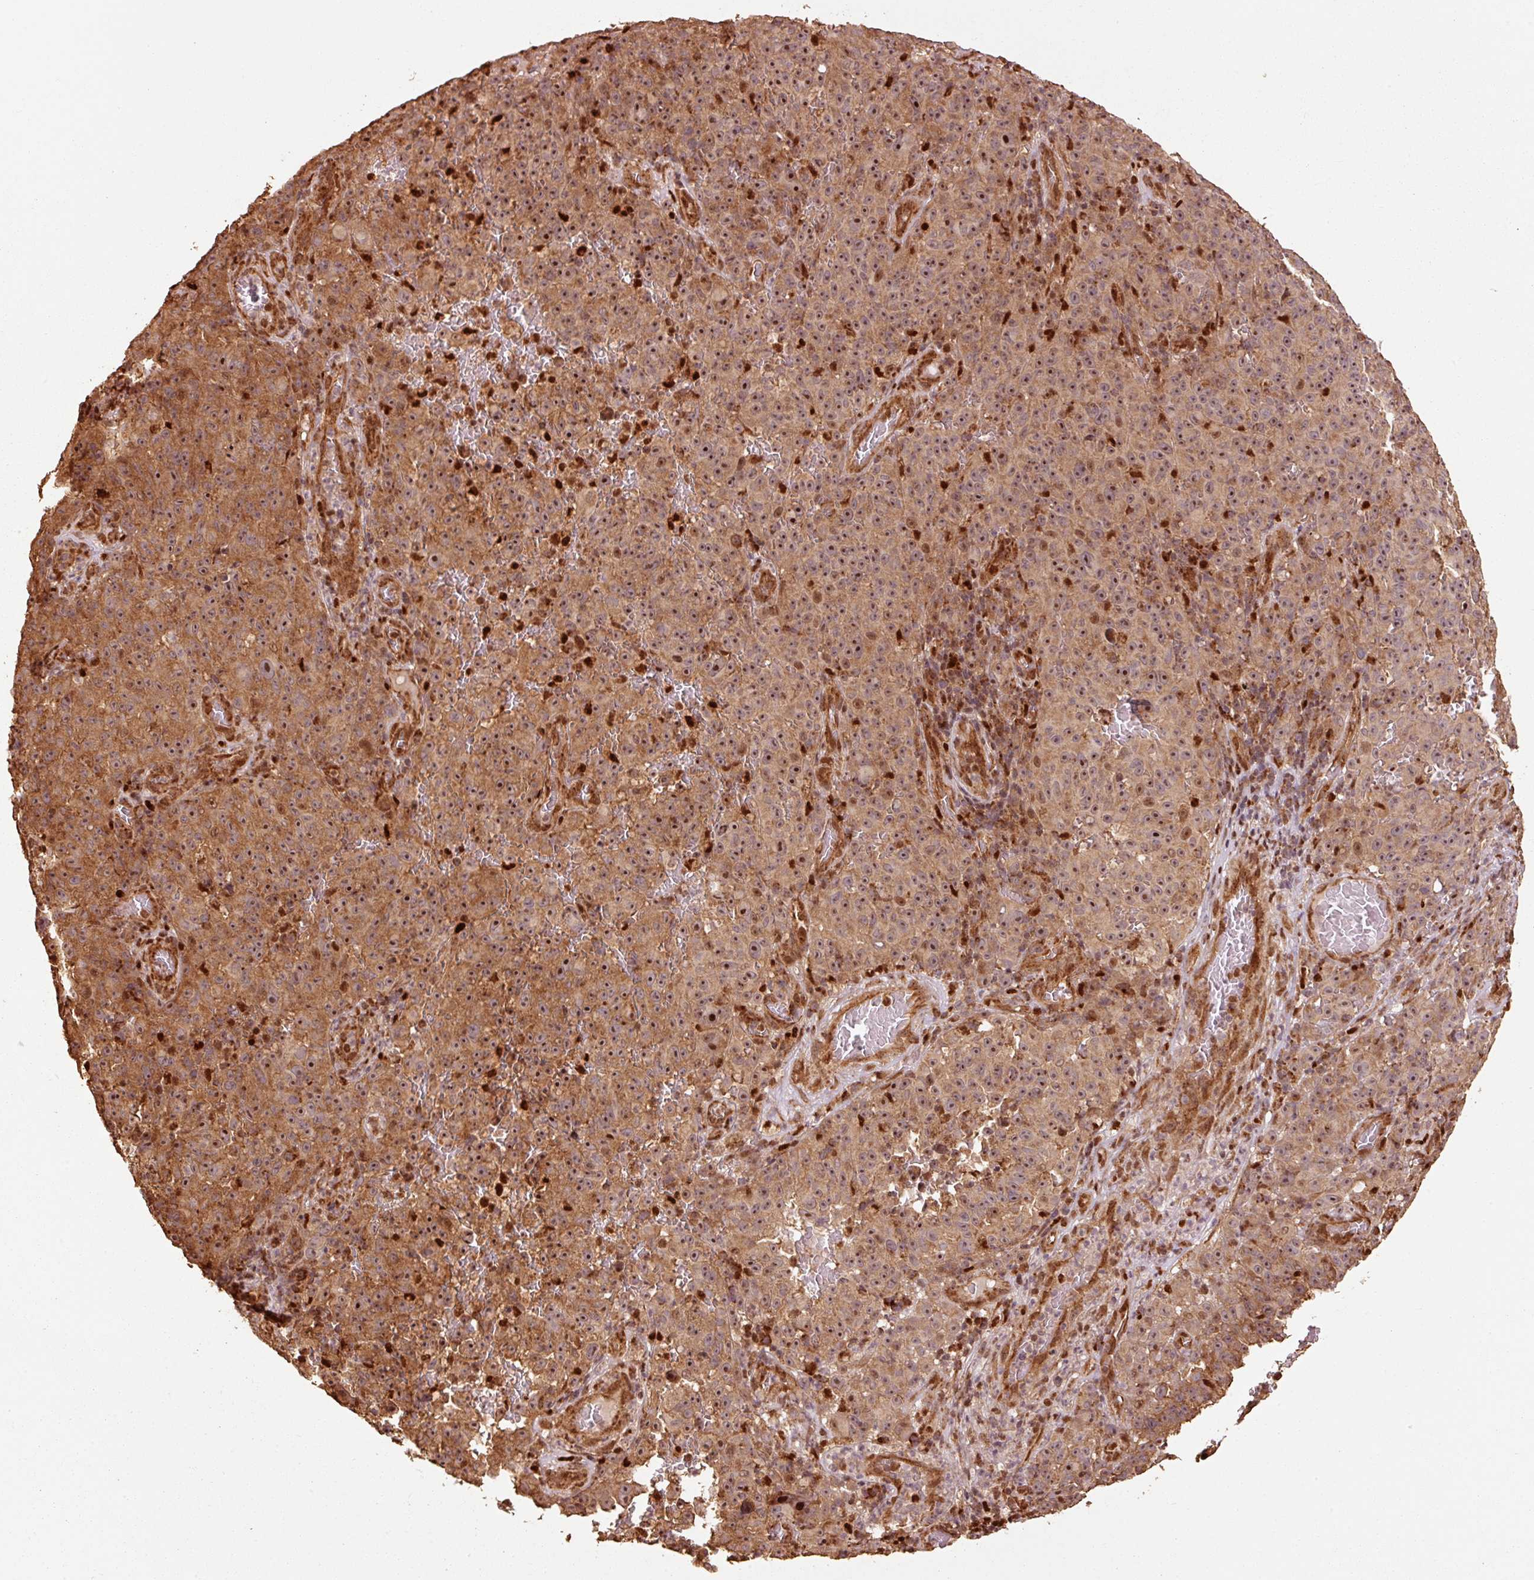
{"staining": {"intensity": "moderate", "quantity": ">75%", "location": "cytoplasmic/membranous,nuclear"}, "tissue": "melanoma", "cell_type": "Tumor cells", "image_type": "cancer", "snomed": [{"axis": "morphology", "description": "Malignant melanoma, NOS"}, {"axis": "topography", "description": "Skin"}], "caption": "This is an image of immunohistochemistry staining of malignant melanoma, which shows moderate expression in the cytoplasmic/membranous and nuclear of tumor cells.", "gene": "MRPL16", "patient": {"sex": "female", "age": 82}}